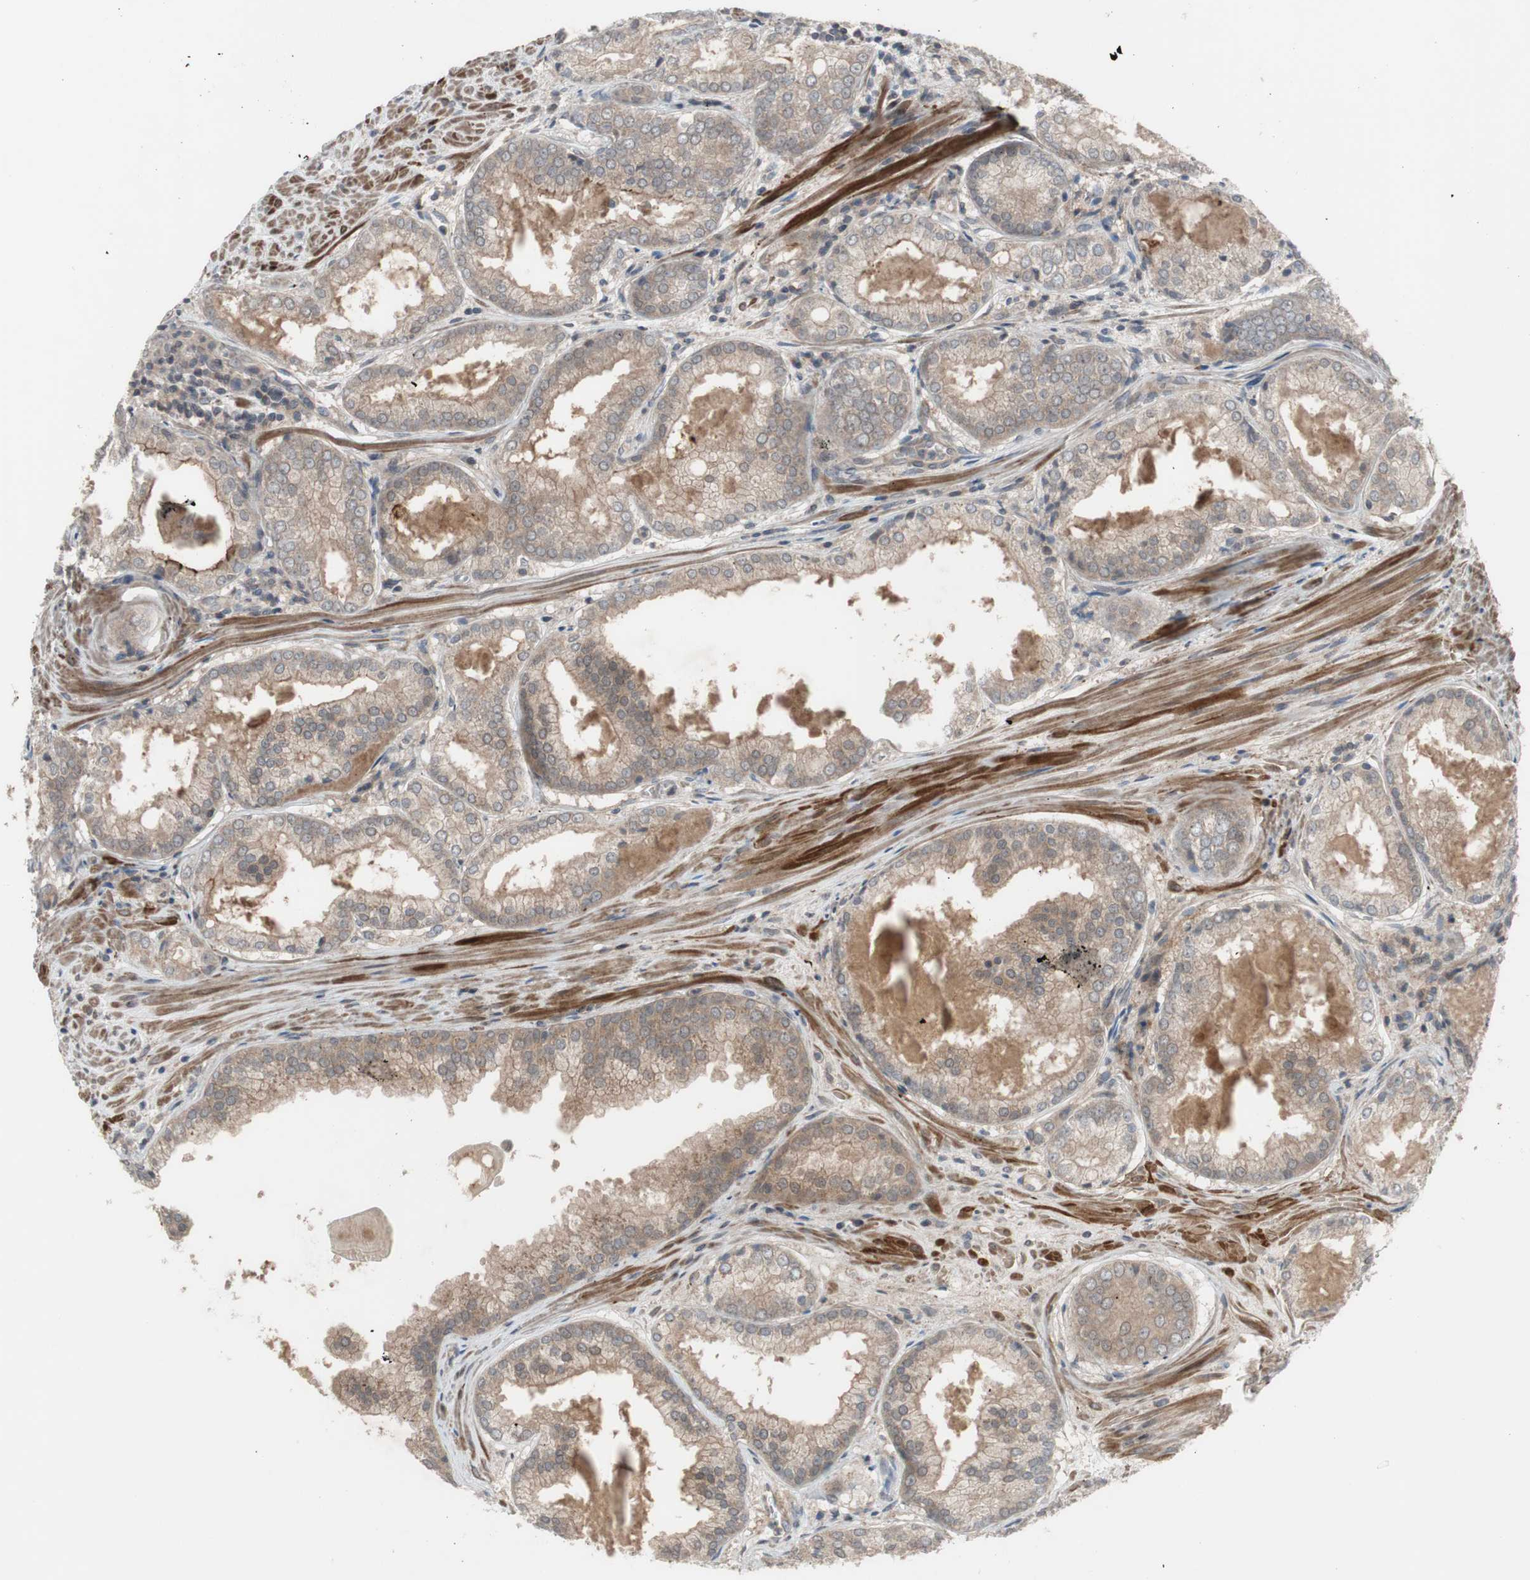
{"staining": {"intensity": "moderate", "quantity": ">75%", "location": "cytoplasmic/membranous"}, "tissue": "prostate cancer", "cell_type": "Tumor cells", "image_type": "cancer", "snomed": [{"axis": "morphology", "description": "Adenocarcinoma, Low grade"}, {"axis": "topography", "description": "Prostate"}], "caption": "High-magnification brightfield microscopy of prostate cancer (adenocarcinoma (low-grade)) stained with DAB (3,3'-diaminobenzidine) (brown) and counterstained with hematoxylin (blue). tumor cells exhibit moderate cytoplasmic/membranous positivity is seen in about>75% of cells.", "gene": "OAZ1", "patient": {"sex": "male", "age": 64}}